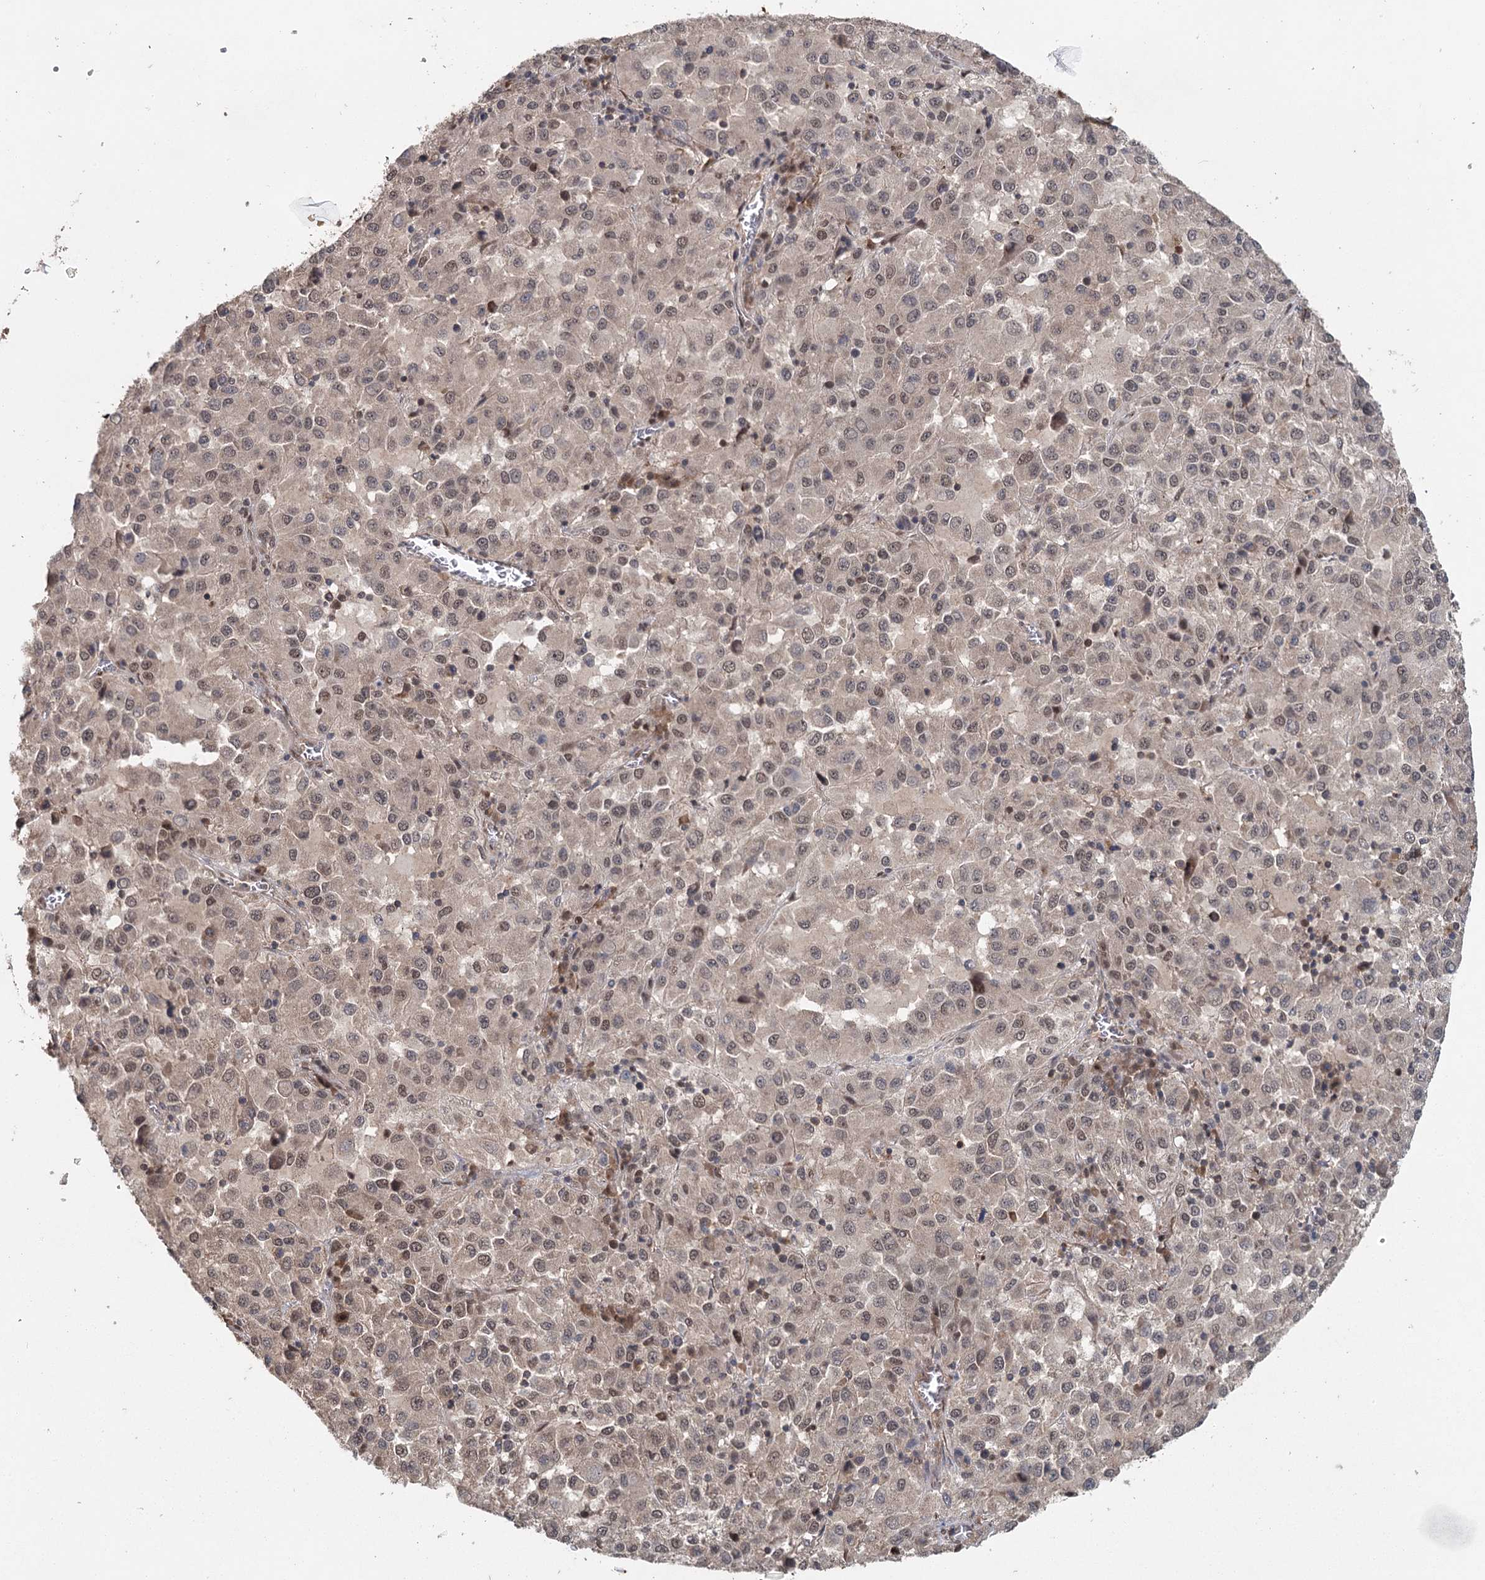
{"staining": {"intensity": "weak", "quantity": "25%-75%", "location": "nuclear"}, "tissue": "melanoma", "cell_type": "Tumor cells", "image_type": "cancer", "snomed": [{"axis": "morphology", "description": "Malignant melanoma, Metastatic site"}, {"axis": "topography", "description": "Lung"}], "caption": "The image exhibits immunohistochemical staining of melanoma. There is weak nuclear staining is present in about 25%-75% of tumor cells.", "gene": "MYG1", "patient": {"sex": "male", "age": 64}}